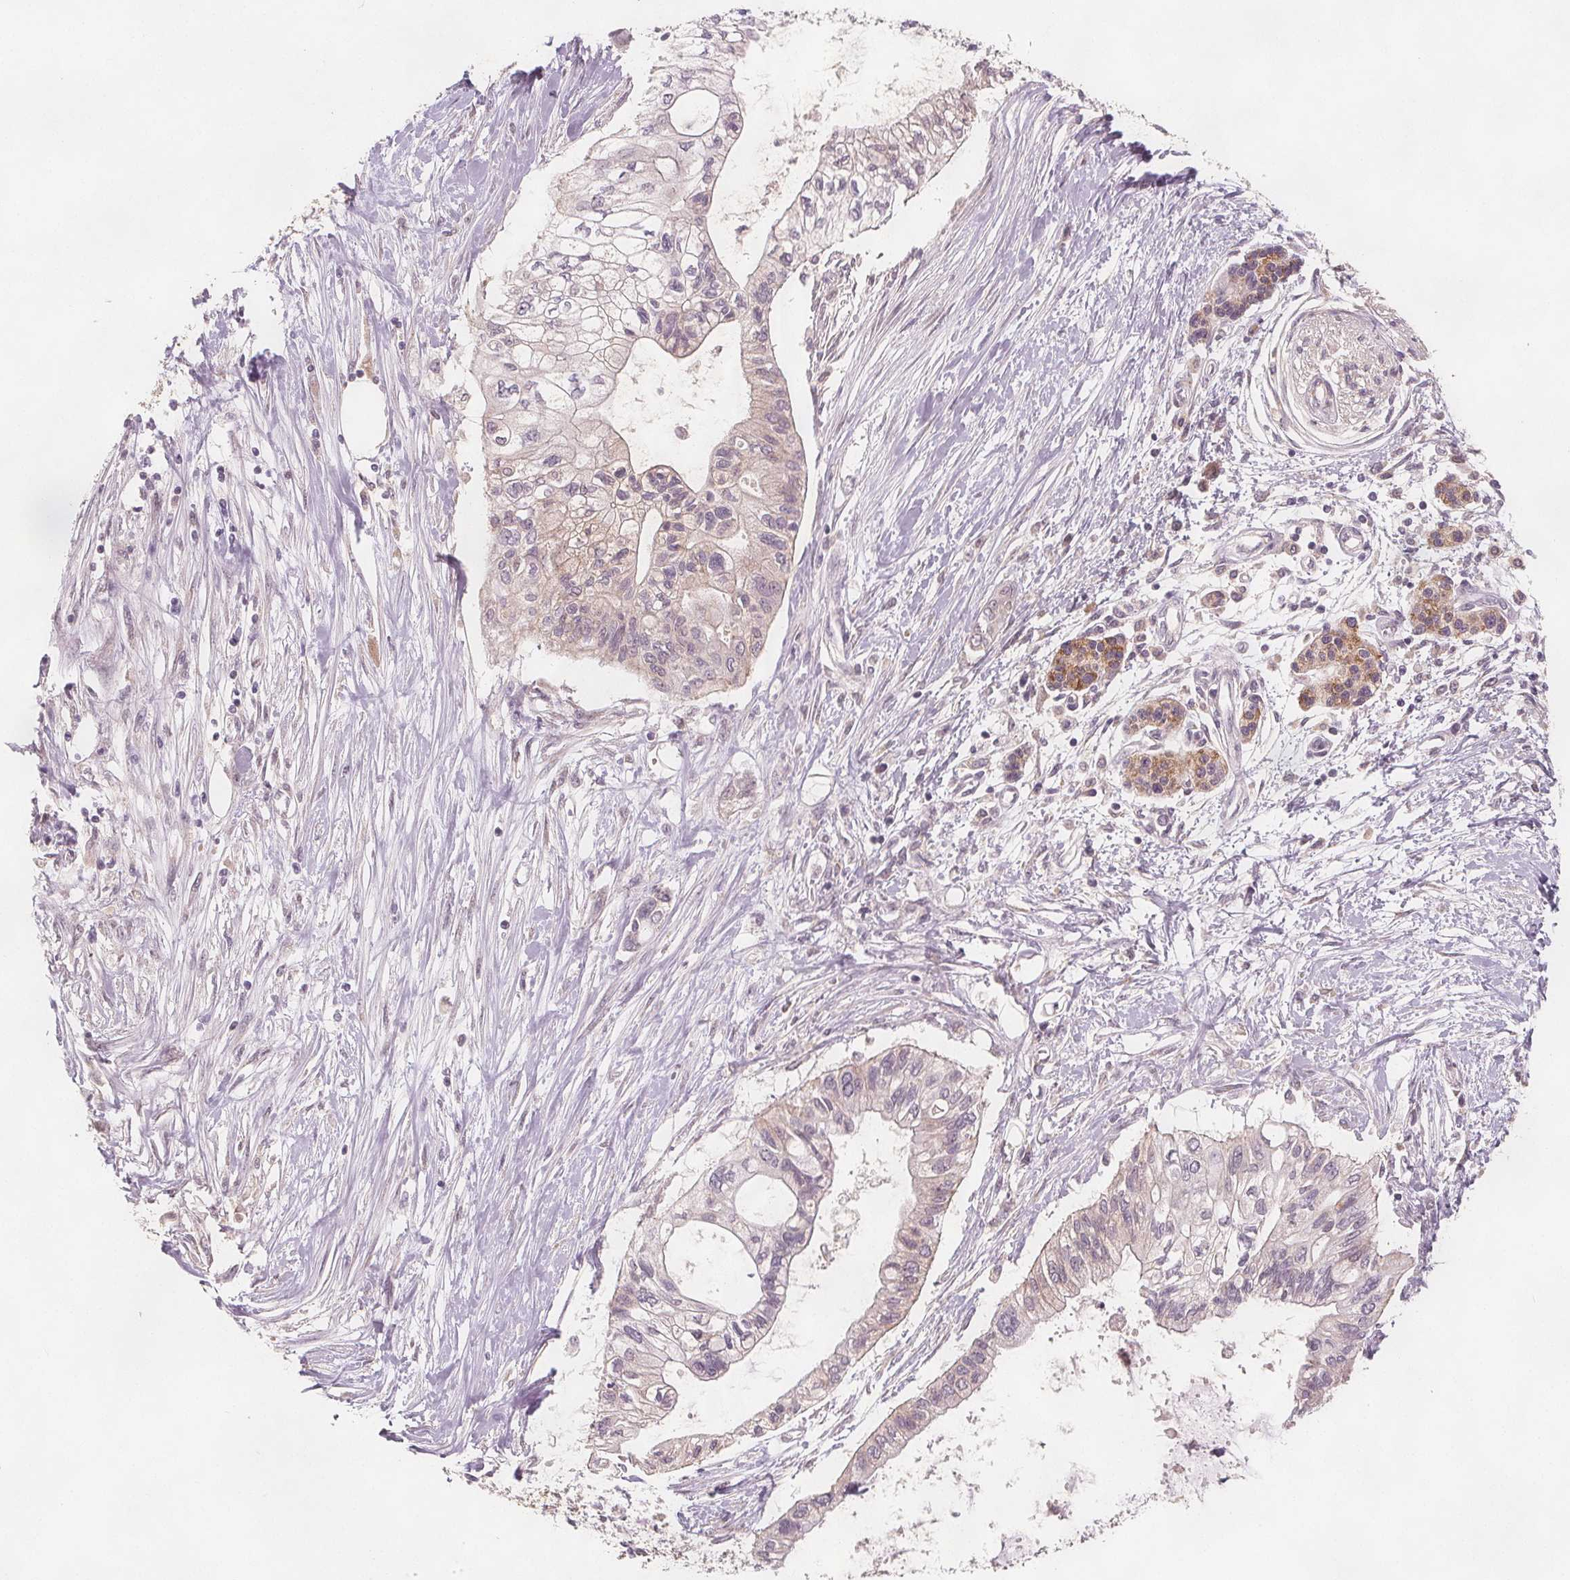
{"staining": {"intensity": "negative", "quantity": "none", "location": "none"}, "tissue": "pancreatic cancer", "cell_type": "Tumor cells", "image_type": "cancer", "snomed": [{"axis": "morphology", "description": "Adenocarcinoma, NOS"}, {"axis": "topography", "description": "Pancreas"}], "caption": "This is an IHC histopathology image of human adenocarcinoma (pancreatic). There is no expression in tumor cells.", "gene": "NCSTN", "patient": {"sex": "female", "age": 77}}